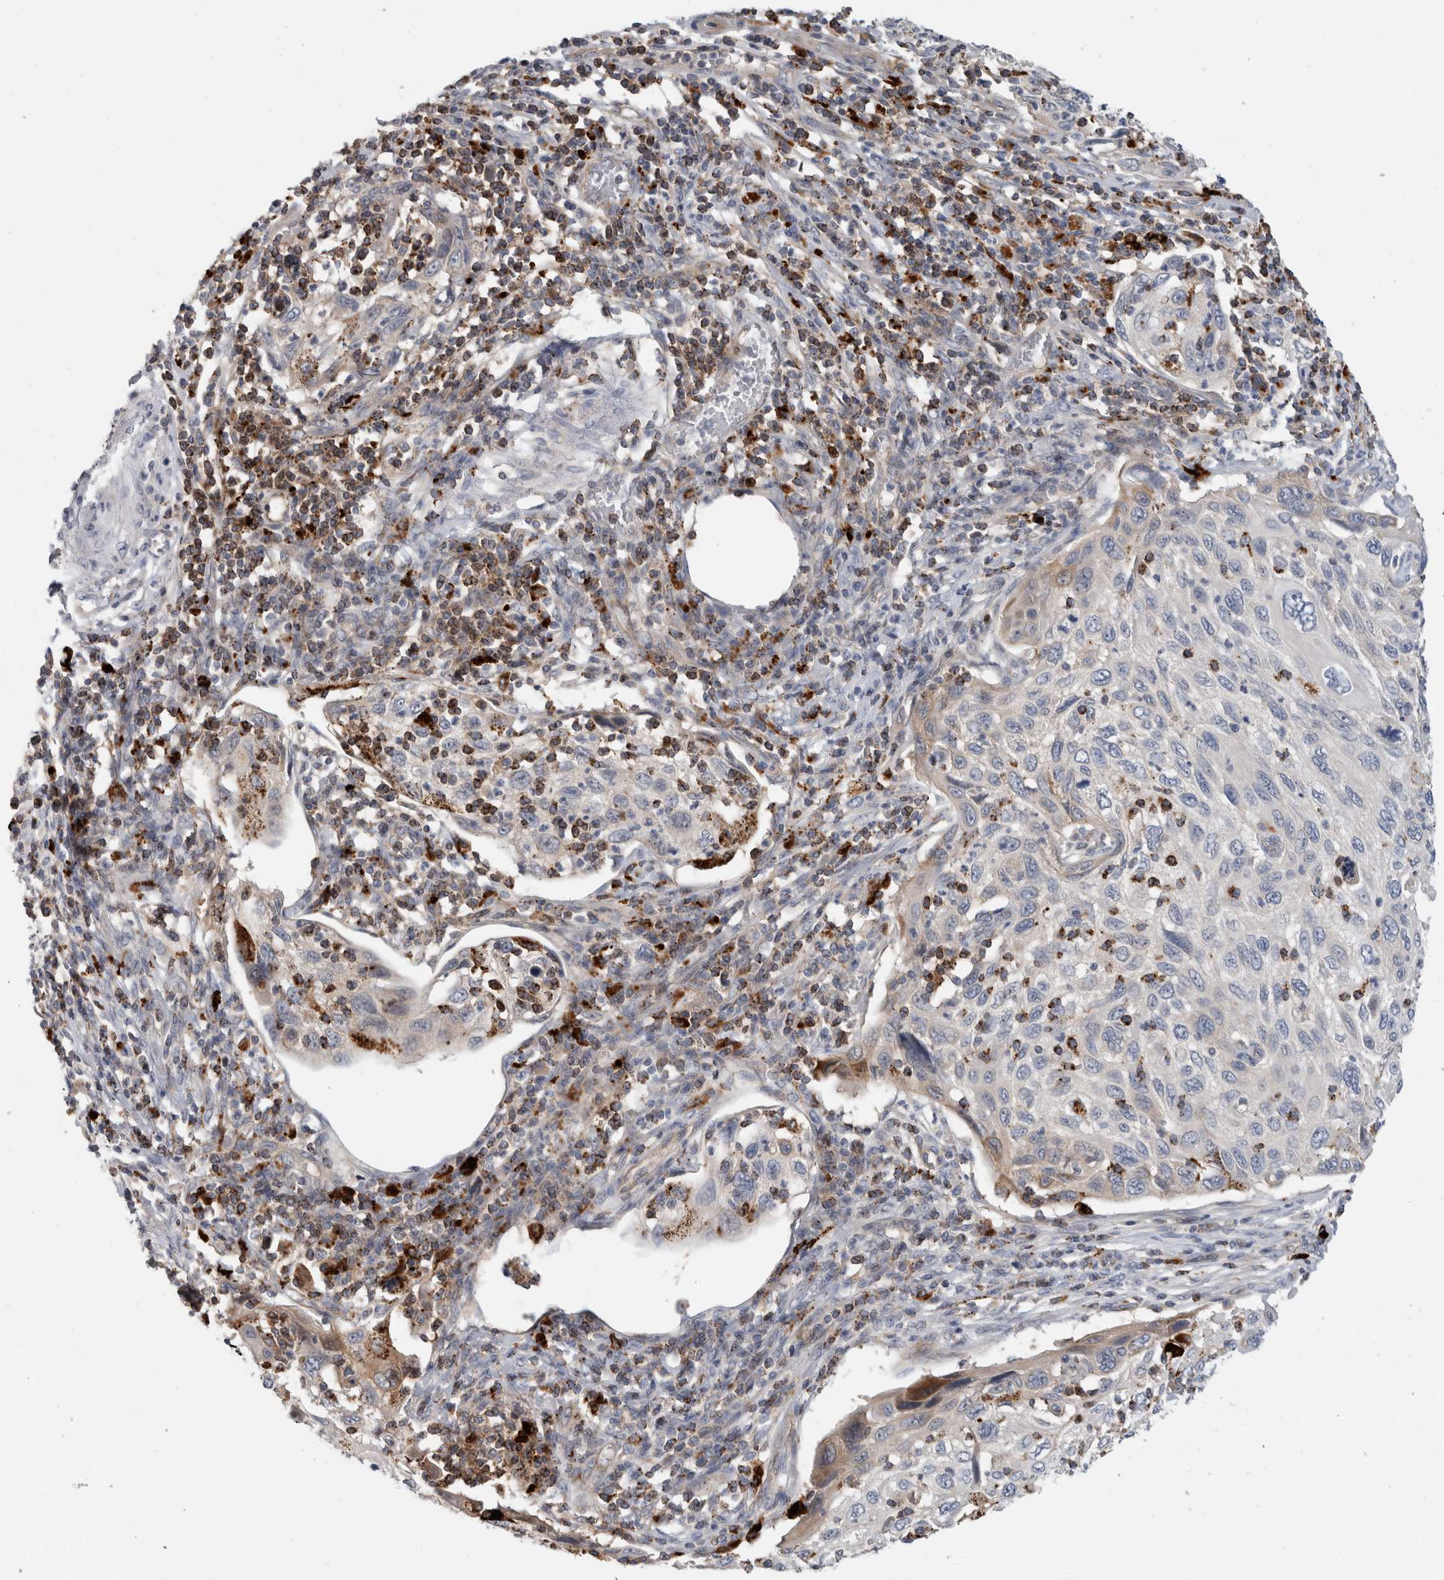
{"staining": {"intensity": "moderate", "quantity": "<25%", "location": "cytoplasmic/membranous"}, "tissue": "cervical cancer", "cell_type": "Tumor cells", "image_type": "cancer", "snomed": [{"axis": "morphology", "description": "Squamous cell carcinoma, NOS"}, {"axis": "topography", "description": "Cervix"}], "caption": "Brown immunohistochemical staining in cervical squamous cell carcinoma demonstrates moderate cytoplasmic/membranous staining in about <25% of tumor cells.", "gene": "TARBP1", "patient": {"sex": "female", "age": 70}}